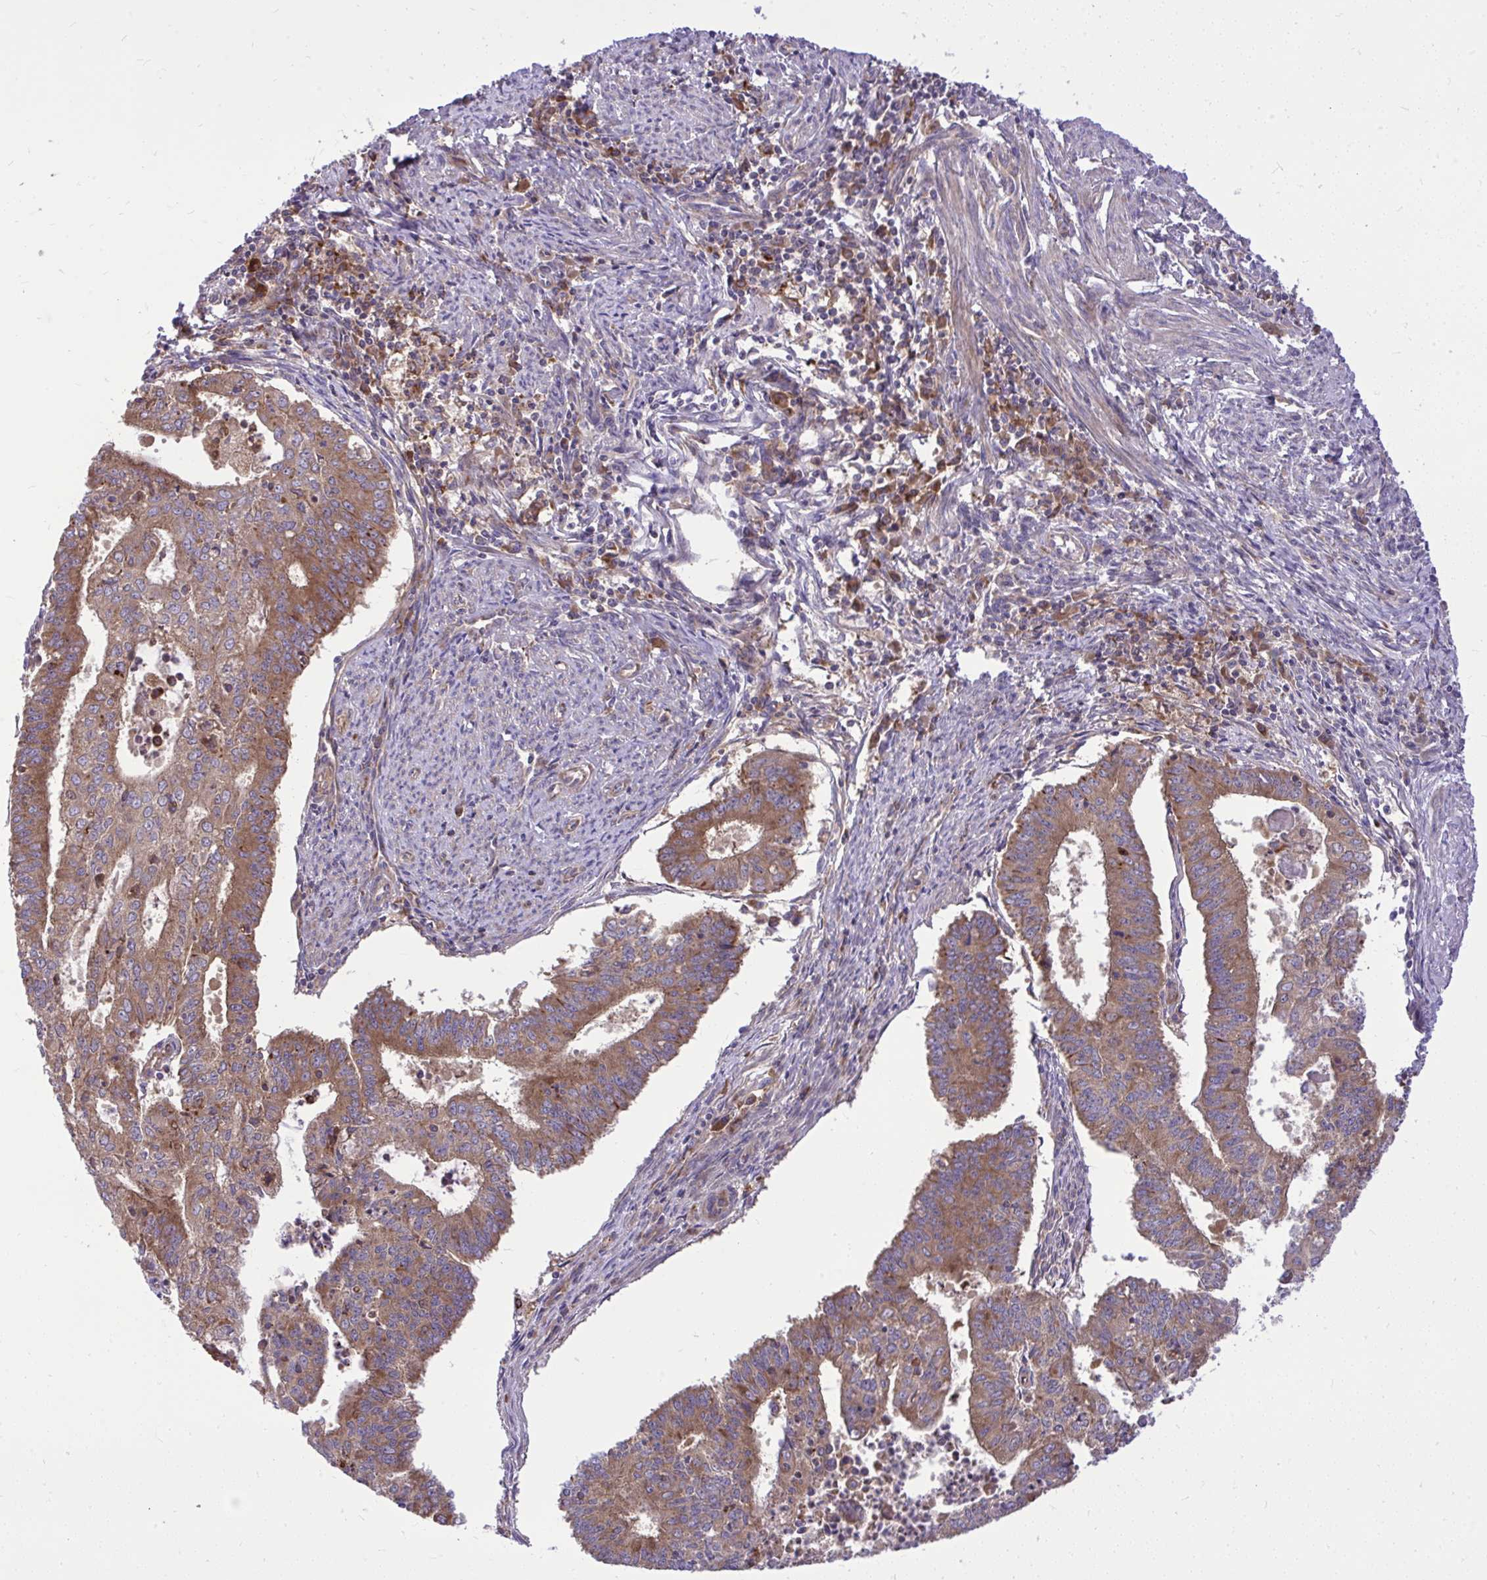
{"staining": {"intensity": "moderate", "quantity": ">75%", "location": "cytoplasmic/membranous"}, "tissue": "endometrial cancer", "cell_type": "Tumor cells", "image_type": "cancer", "snomed": [{"axis": "morphology", "description": "Adenocarcinoma, NOS"}, {"axis": "topography", "description": "Endometrium"}], "caption": "Endometrial adenocarcinoma stained for a protein (brown) demonstrates moderate cytoplasmic/membranous positive staining in approximately >75% of tumor cells.", "gene": "PAIP2", "patient": {"sex": "female", "age": 61}}